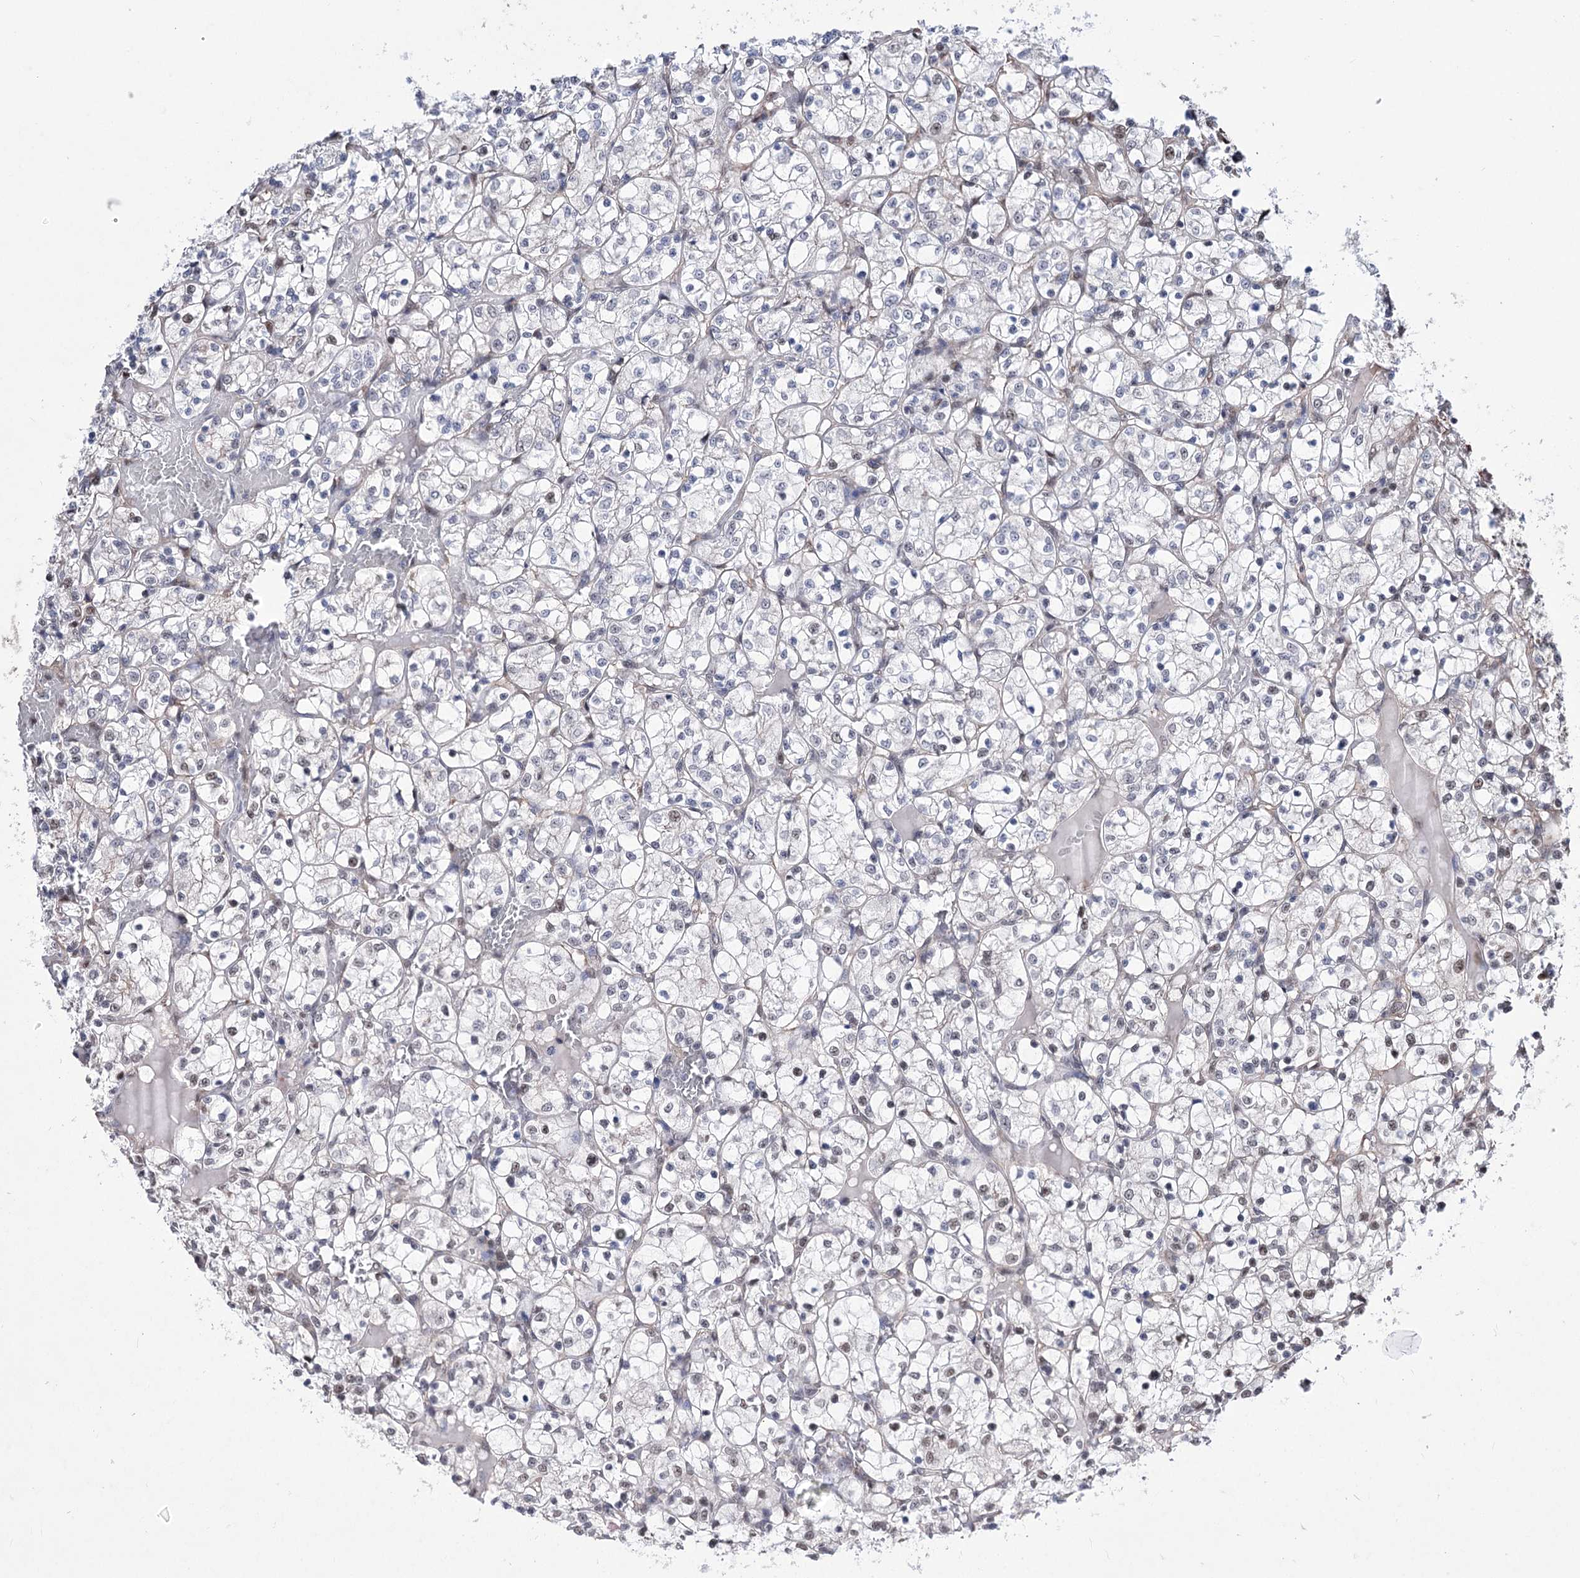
{"staining": {"intensity": "moderate", "quantity": "<25%", "location": "nuclear"}, "tissue": "renal cancer", "cell_type": "Tumor cells", "image_type": "cancer", "snomed": [{"axis": "morphology", "description": "Adenocarcinoma, NOS"}, {"axis": "topography", "description": "Kidney"}], "caption": "DAB immunohistochemical staining of human renal cancer (adenocarcinoma) demonstrates moderate nuclear protein expression in about <25% of tumor cells.", "gene": "CHMP7", "patient": {"sex": "female", "age": 69}}